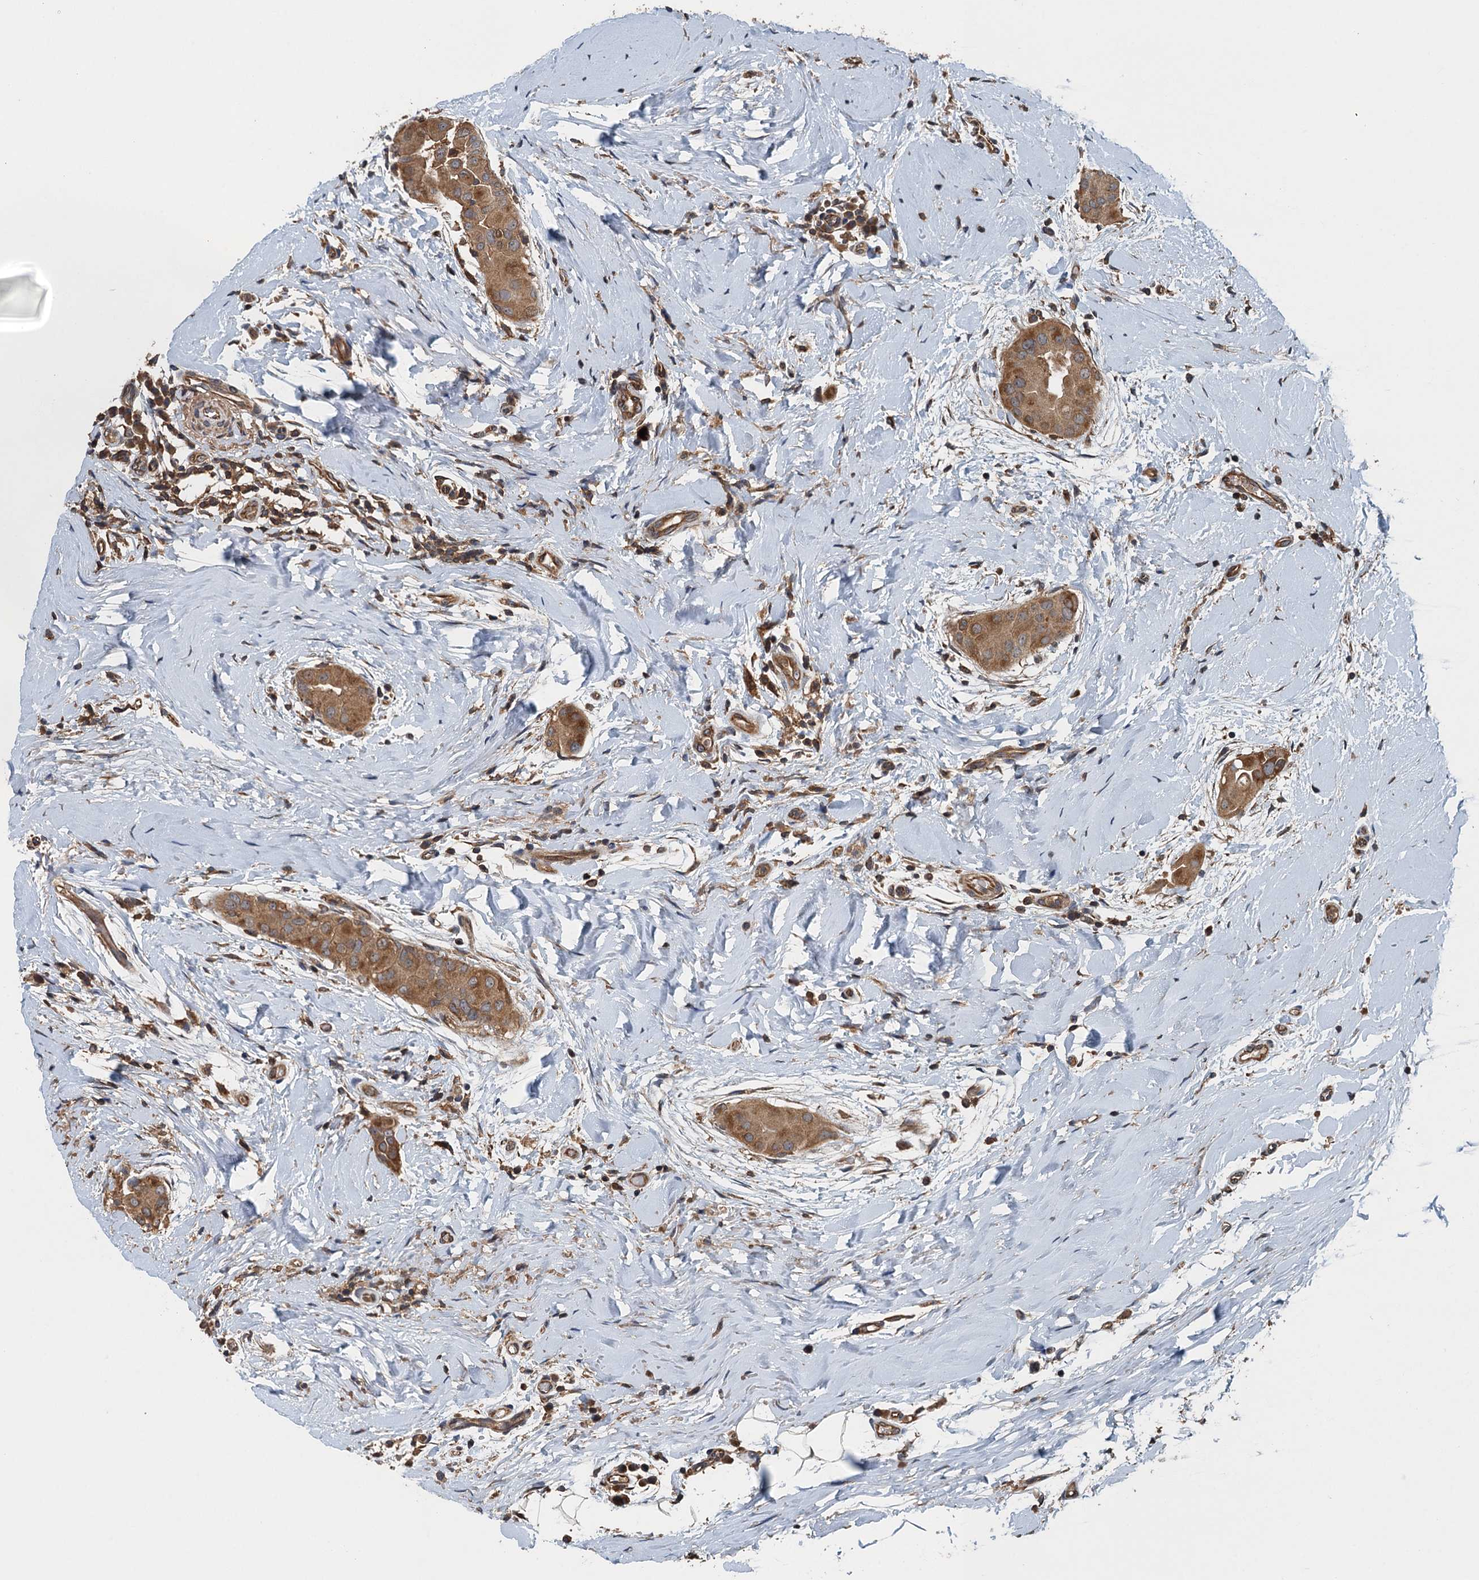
{"staining": {"intensity": "moderate", "quantity": ">75%", "location": "cytoplasmic/membranous"}, "tissue": "thyroid cancer", "cell_type": "Tumor cells", "image_type": "cancer", "snomed": [{"axis": "morphology", "description": "Papillary adenocarcinoma, NOS"}, {"axis": "topography", "description": "Thyroid gland"}], "caption": "Protein analysis of thyroid cancer (papillary adenocarcinoma) tissue displays moderate cytoplasmic/membranous expression in about >75% of tumor cells.", "gene": "BORCS5", "patient": {"sex": "male", "age": 33}}